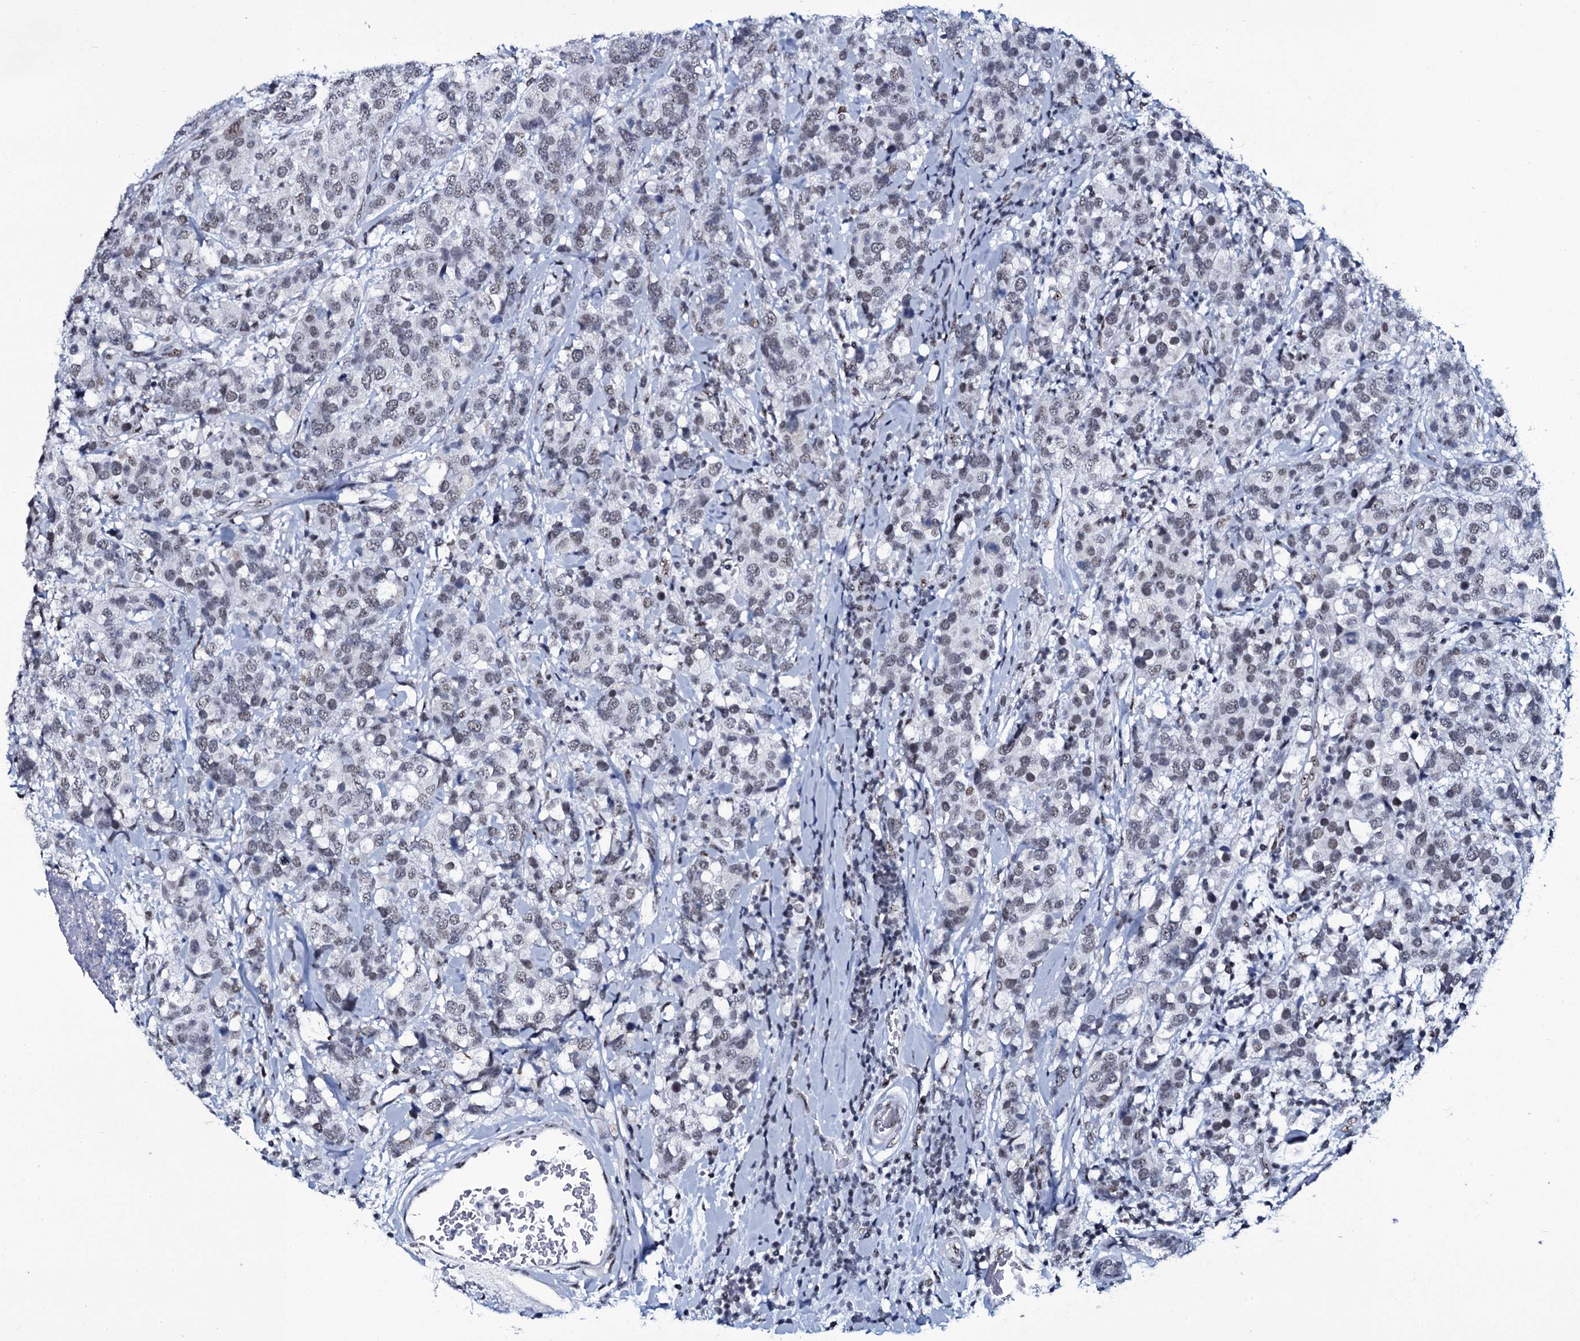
{"staining": {"intensity": "negative", "quantity": "none", "location": "none"}, "tissue": "breast cancer", "cell_type": "Tumor cells", "image_type": "cancer", "snomed": [{"axis": "morphology", "description": "Lobular carcinoma"}, {"axis": "topography", "description": "Breast"}], "caption": "Micrograph shows no significant protein positivity in tumor cells of lobular carcinoma (breast).", "gene": "ZMIZ2", "patient": {"sex": "female", "age": 59}}